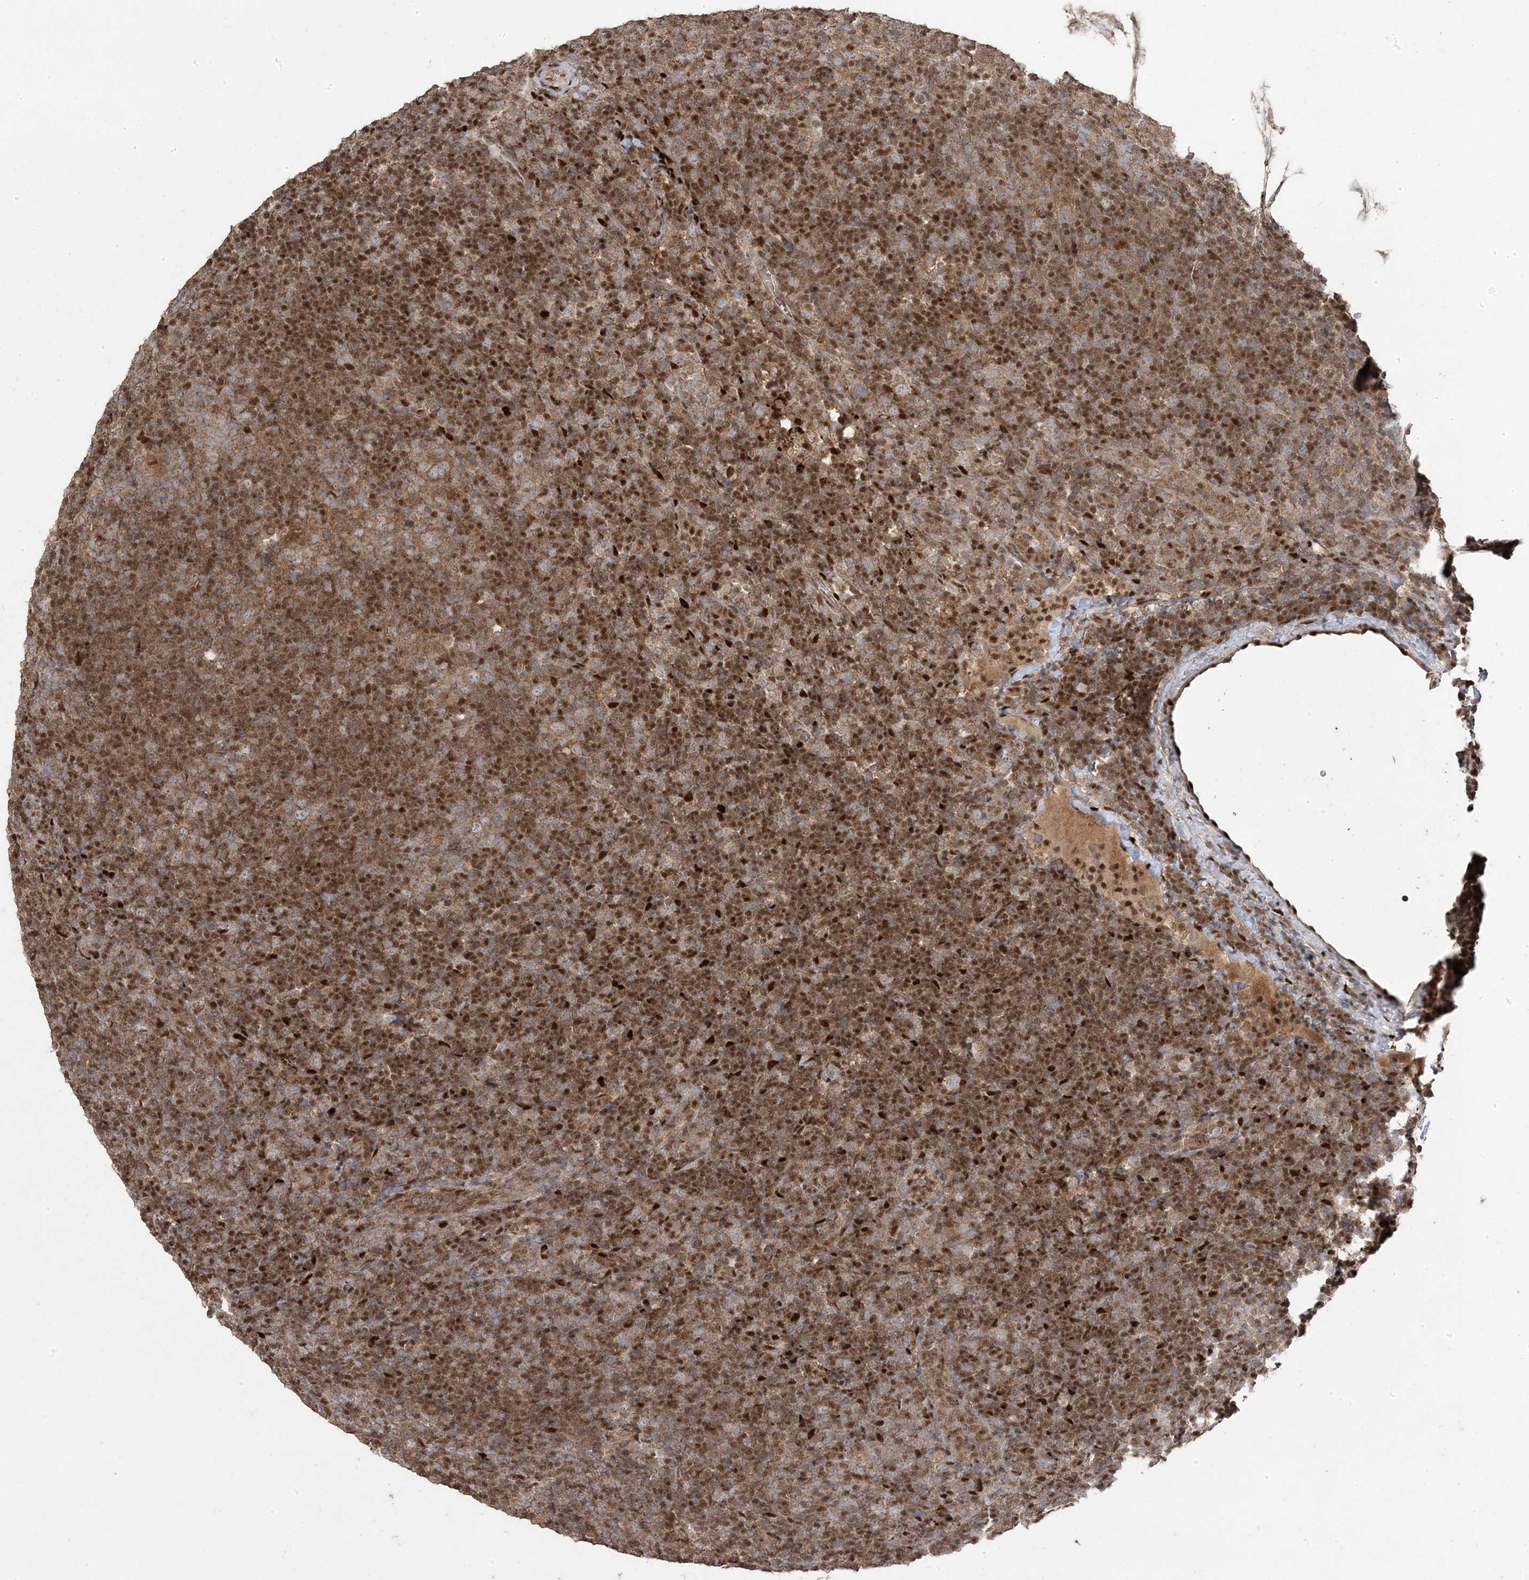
{"staining": {"intensity": "moderate", "quantity": ">75%", "location": "cytoplasmic/membranous"}, "tissue": "lymphoma", "cell_type": "Tumor cells", "image_type": "cancer", "snomed": [{"axis": "morphology", "description": "Hodgkin's disease, NOS"}, {"axis": "topography", "description": "Lymph node"}], "caption": "Moderate cytoplasmic/membranous protein positivity is identified in approximately >75% of tumor cells in lymphoma.", "gene": "PPOX", "patient": {"sex": "female", "age": 57}}